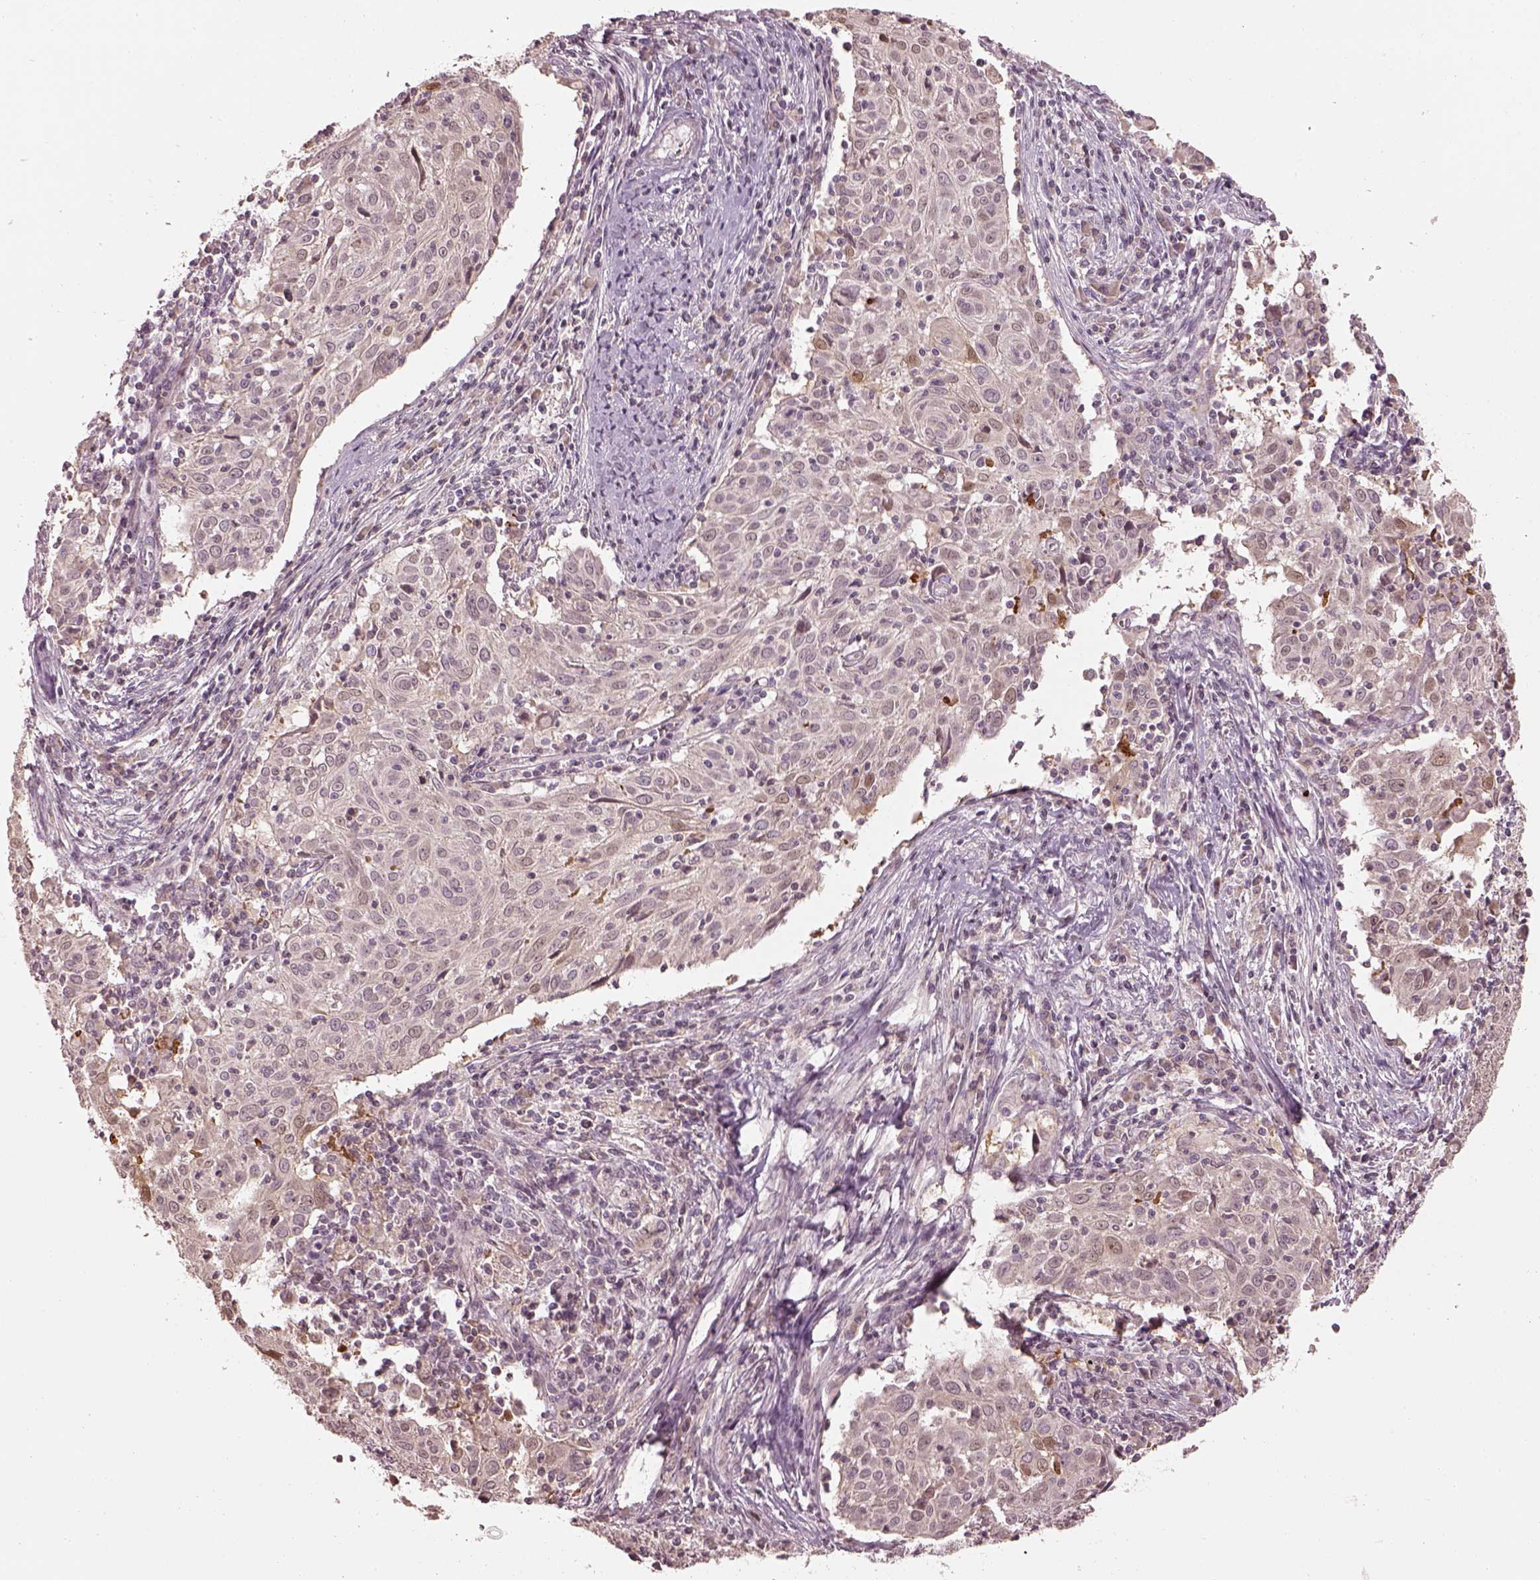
{"staining": {"intensity": "weak", "quantity": "<25%", "location": "cytoplasmic/membranous"}, "tissue": "cervical cancer", "cell_type": "Tumor cells", "image_type": "cancer", "snomed": [{"axis": "morphology", "description": "Squamous cell carcinoma, NOS"}, {"axis": "topography", "description": "Cervix"}], "caption": "The immunohistochemistry histopathology image has no significant expression in tumor cells of squamous cell carcinoma (cervical) tissue. Brightfield microscopy of immunohistochemistry stained with DAB (3,3'-diaminobenzidine) (brown) and hematoxylin (blue), captured at high magnification.", "gene": "TLX3", "patient": {"sex": "female", "age": 39}}